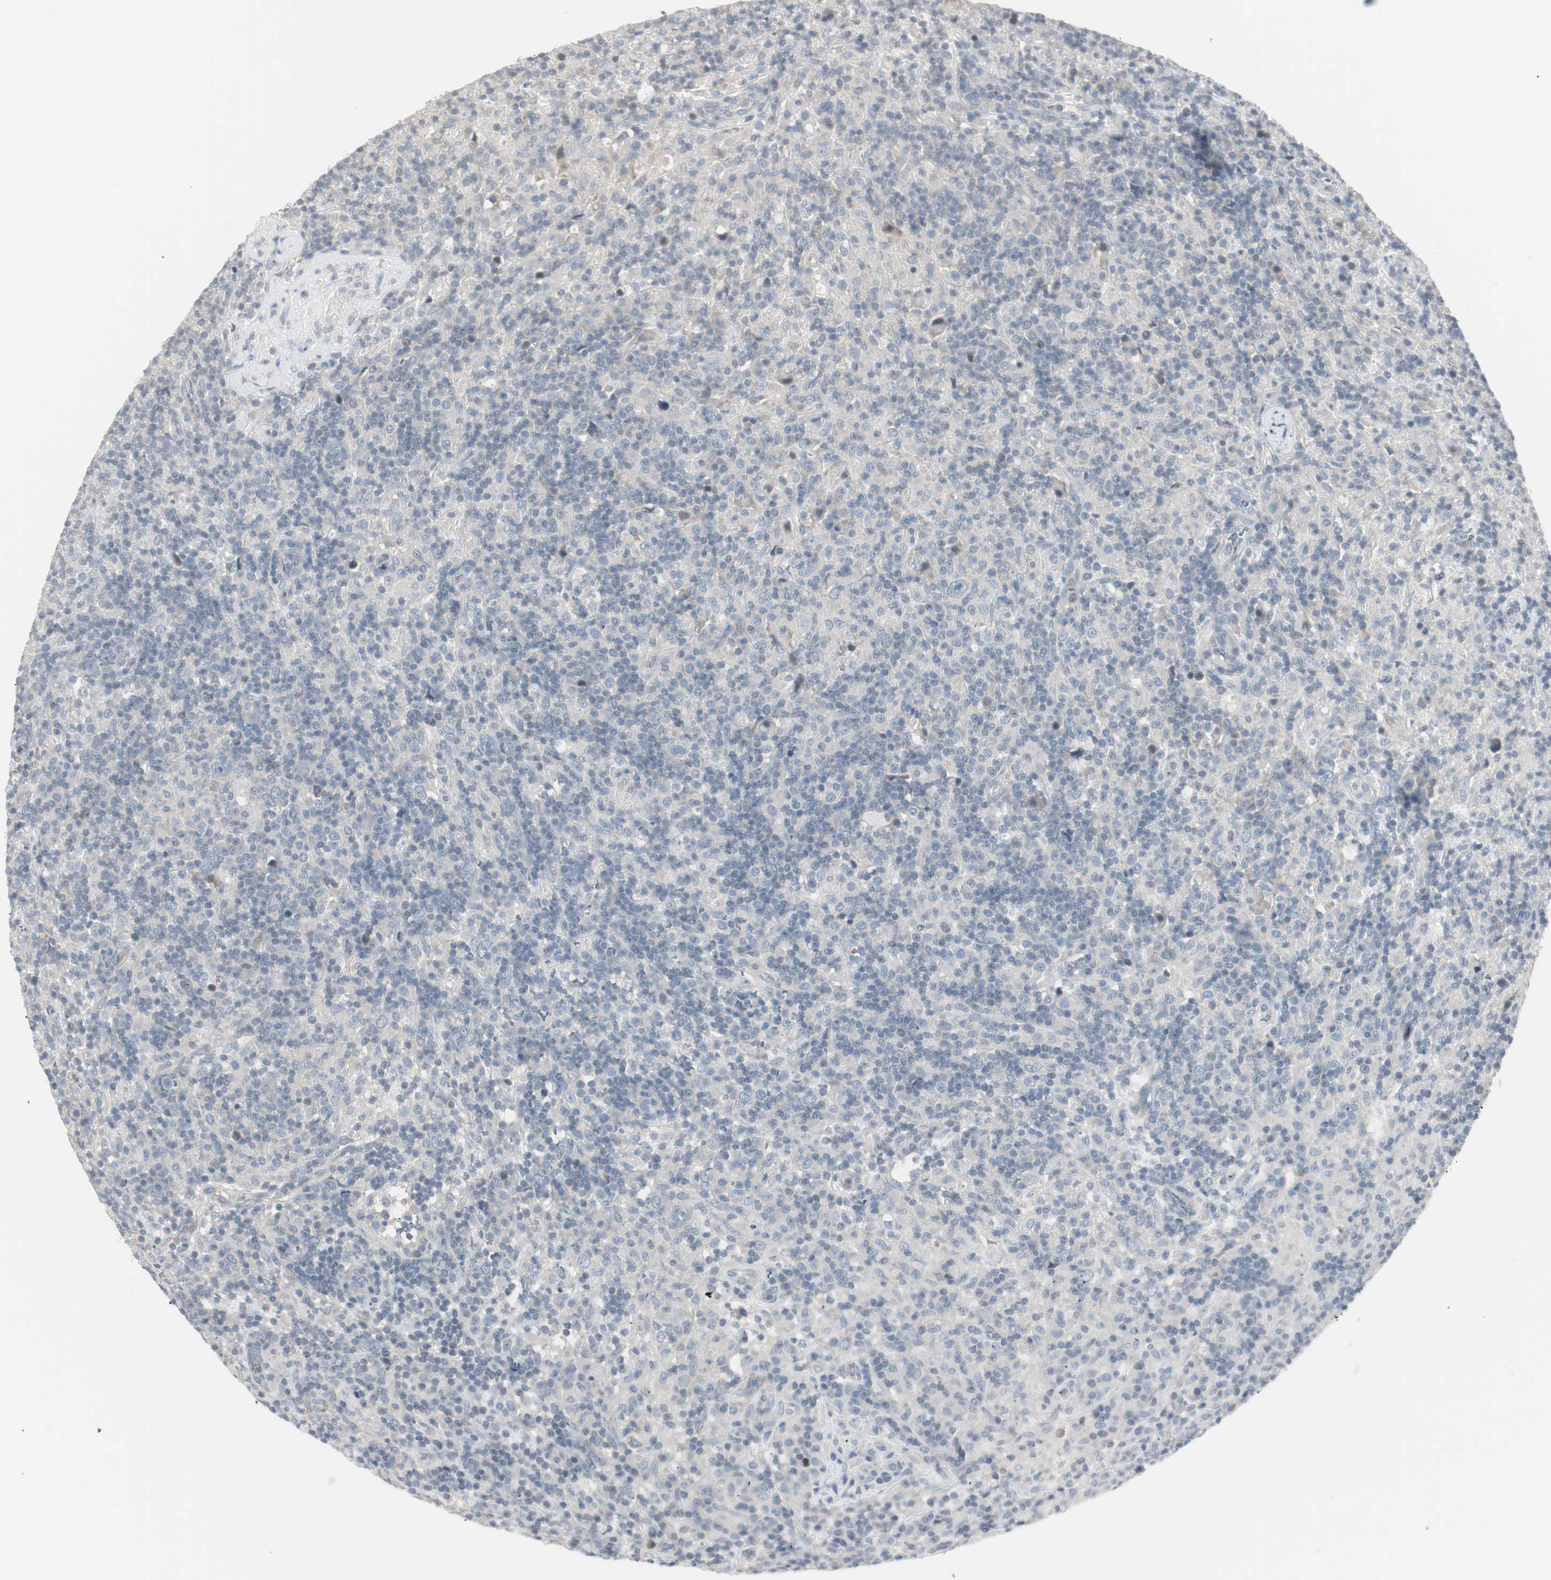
{"staining": {"intensity": "negative", "quantity": "none", "location": "none"}, "tissue": "lymphoma", "cell_type": "Tumor cells", "image_type": "cancer", "snomed": [{"axis": "morphology", "description": "Hodgkin's disease, NOS"}, {"axis": "topography", "description": "Lymph node"}], "caption": "Hodgkin's disease stained for a protein using immunohistochemistry displays no expression tumor cells.", "gene": "DMPK", "patient": {"sex": "male", "age": 70}}